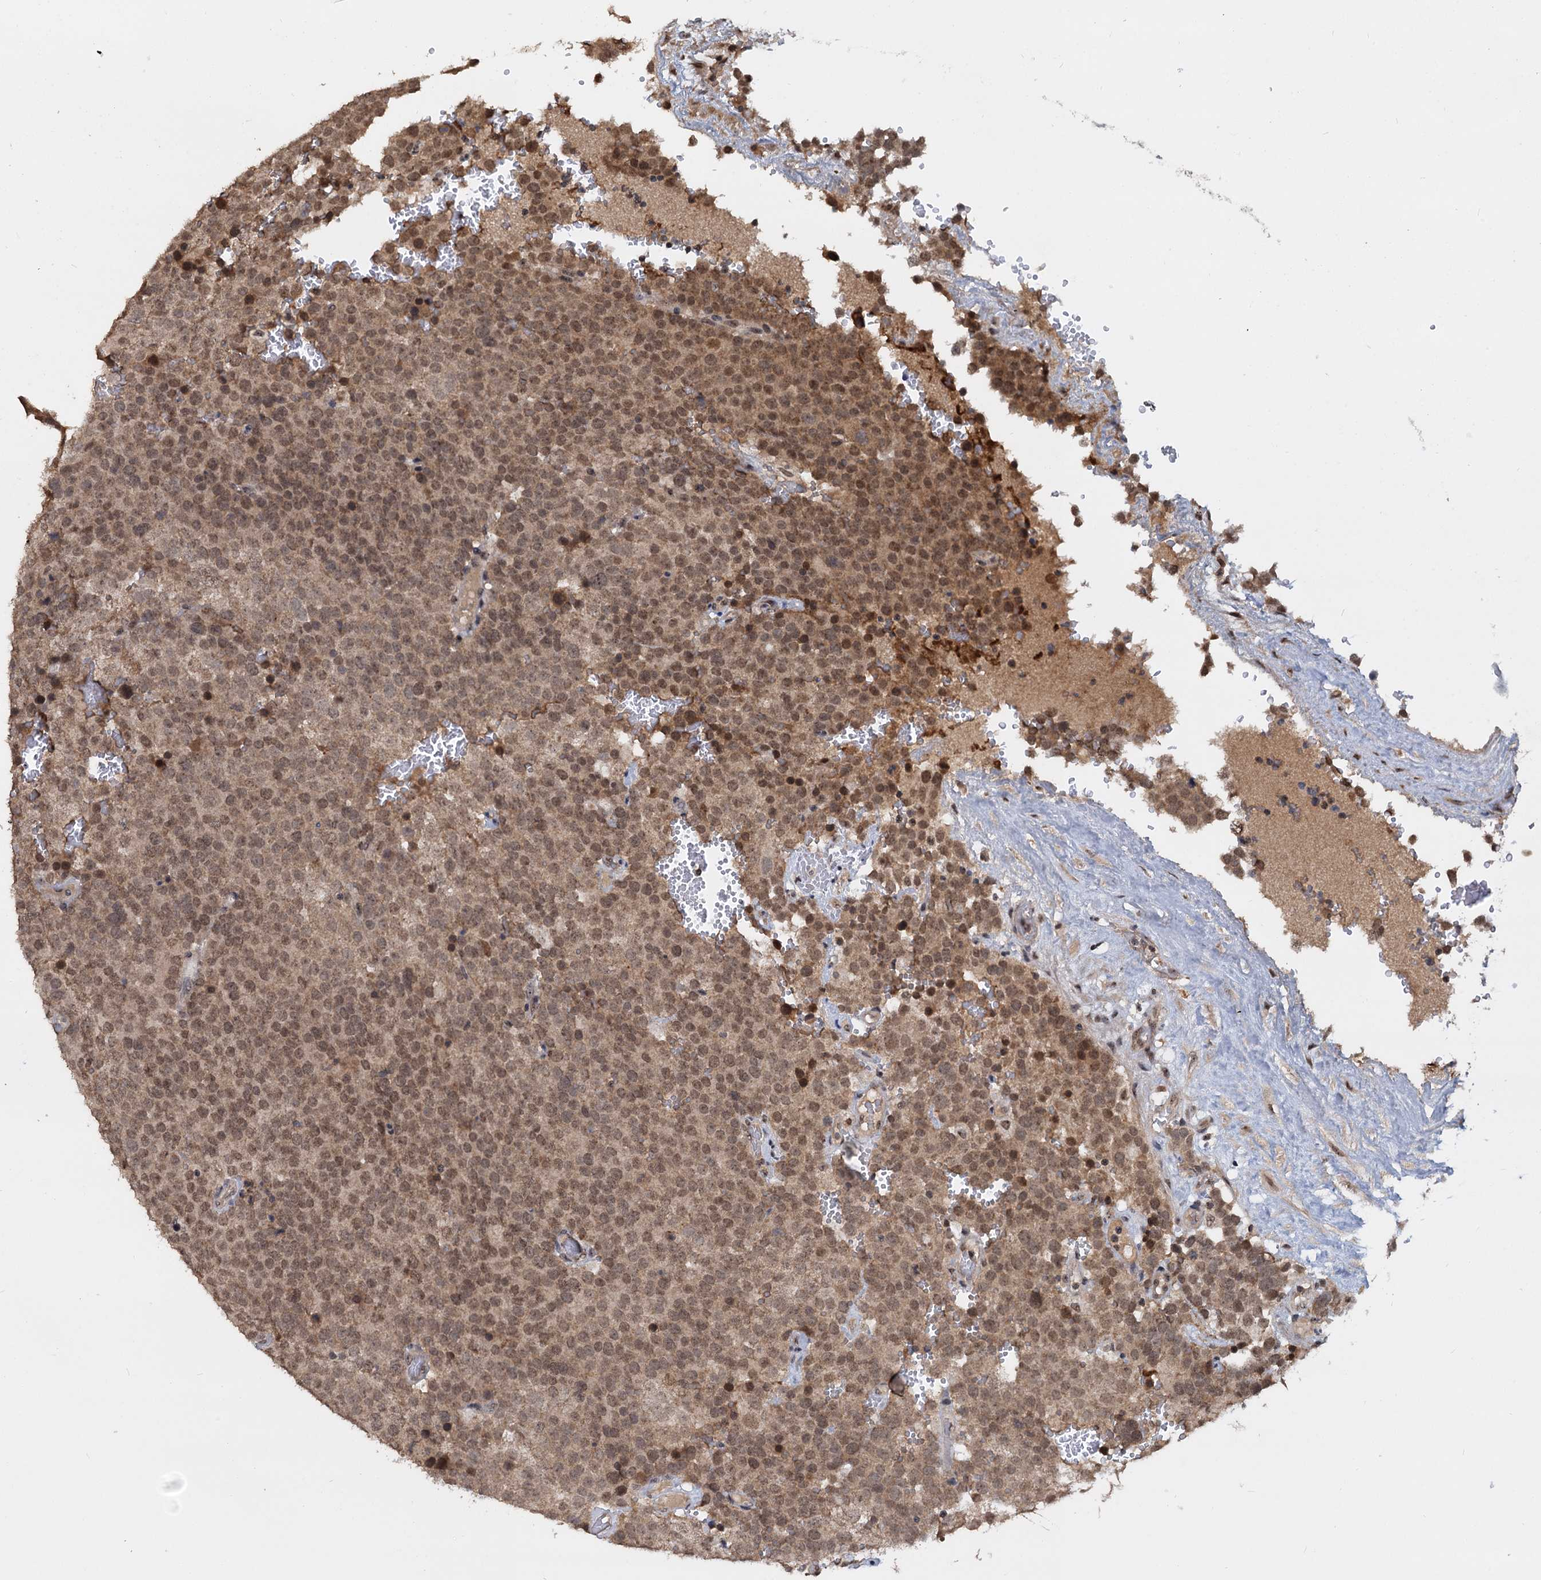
{"staining": {"intensity": "weak", "quantity": "25%-75%", "location": "nuclear"}, "tissue": "testis cancer", "cell_type": "Tumor cells", "image_type": "cancer", "snomed": [{"axis": "morphology", "description": "Seminoma, NOS"}, {"axis": "topography", "description": "Testis"}], "caption": "Protein staining shows weak nuclear expression in approximately 25%-75% of tumor cells in seminoma (testis).", "gene": "FAM216B", "patient": {"sex": "male", "age": 71}}